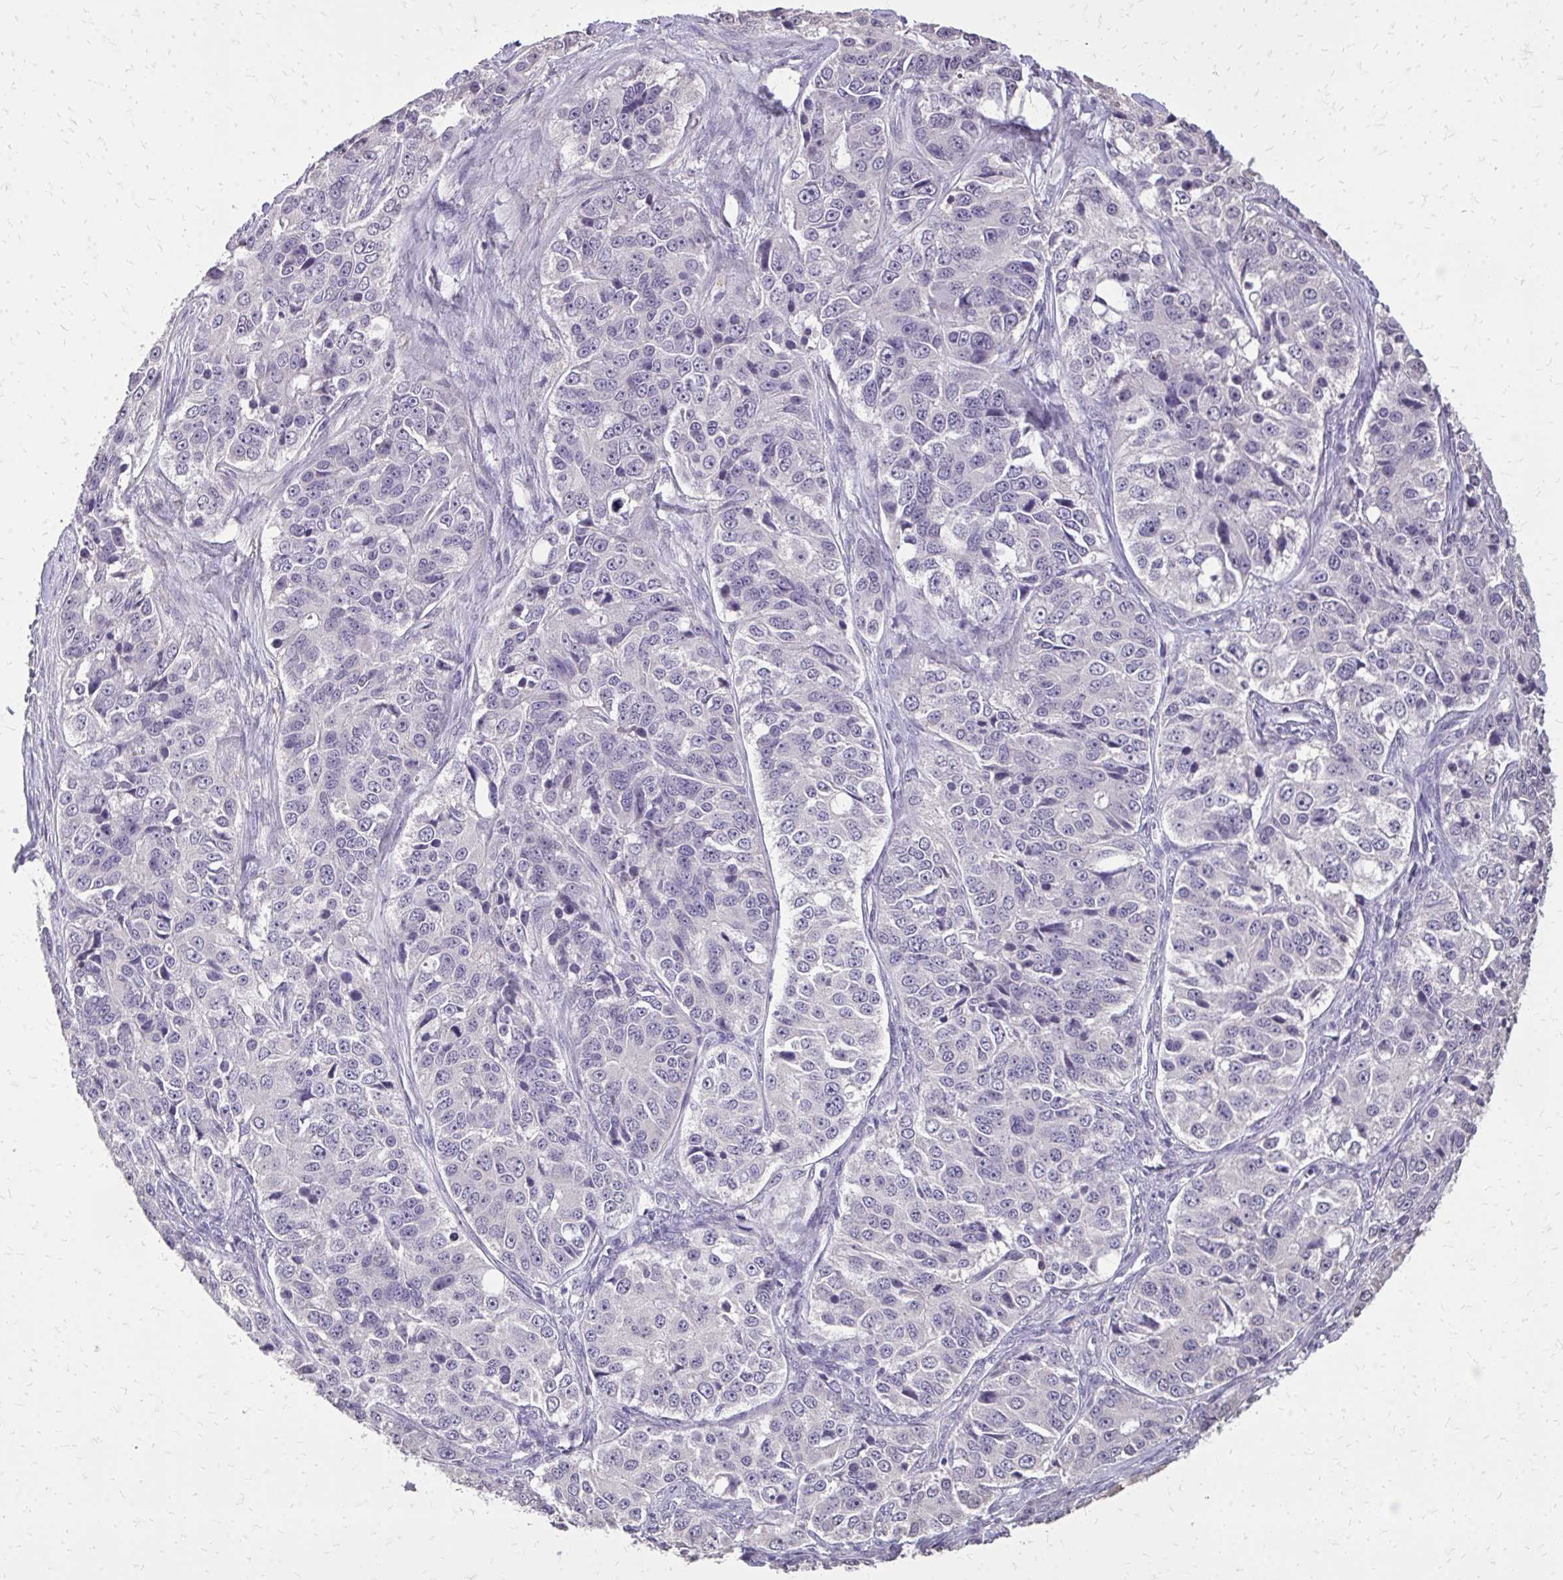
{"staining": {"intensity": "negative", "quantity": "none", "location": "none"}, "tissue": "ovarian cancer", "cell_type": "Tumor cells", "image_type": "cancer", "snomed": [{"axis": "morphology", "description": "Carcinoma, endometroid"}, {"axis": "topography", "description": "Ovary"}], "caption": "Immunohistochemistry photomicrograph of neoplastic tissue: endometroid carcinoma (ovarian) stained with DAB reveals no significant protein positivity in tumor cells.", "gene": "AKAP5", "patient": {"sex": "female", "age": 51}}